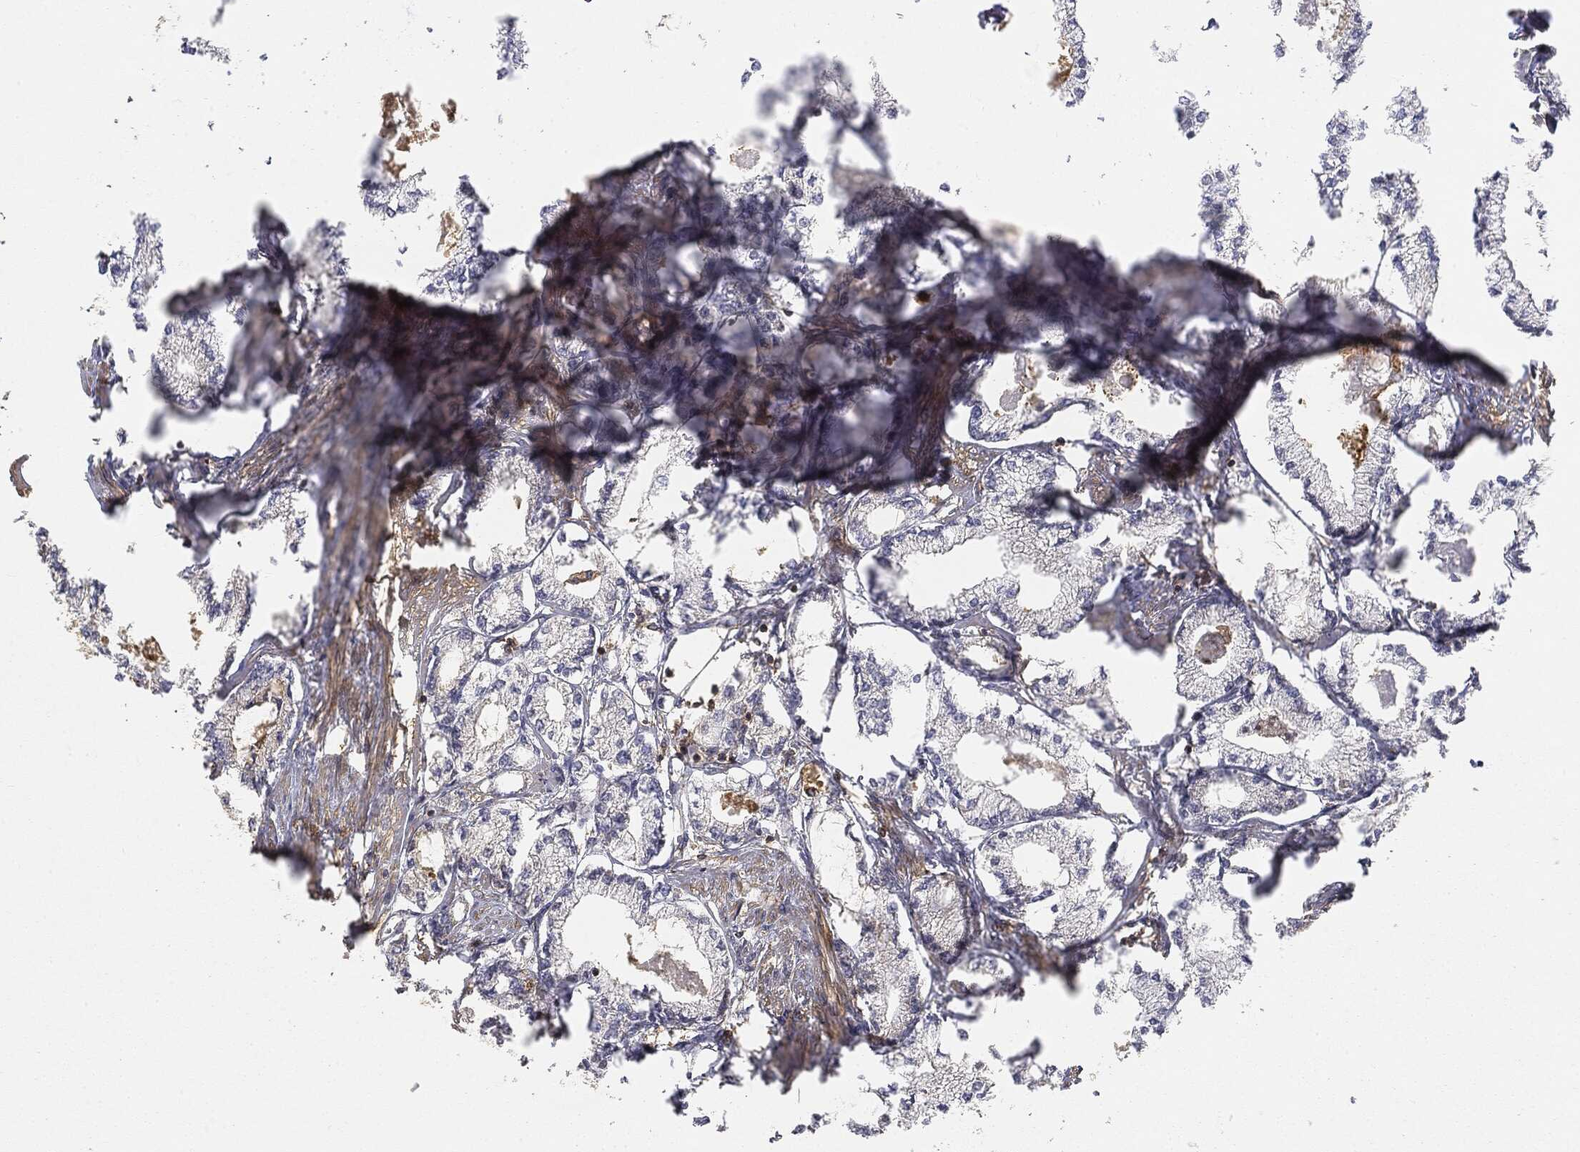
{"staining": {"intensity": "negative", "quantity": "none", "location": "none"}, "tissue": "prostate cancer", "cell_type": "Tumor cells", "image_type": "cancer", "snomed": [{"axis": "morphology", "description": "Adenocarcinoma, NOS"}, {"axis": "topography", "description": "Prostate"}], "caption": "DAB immunohistochemical staining of human prostate adenocarcinoma shows no significant positivity in tumor cells.", "gene": "WDR1", "patient": {"sex": "male", "age": 56}}